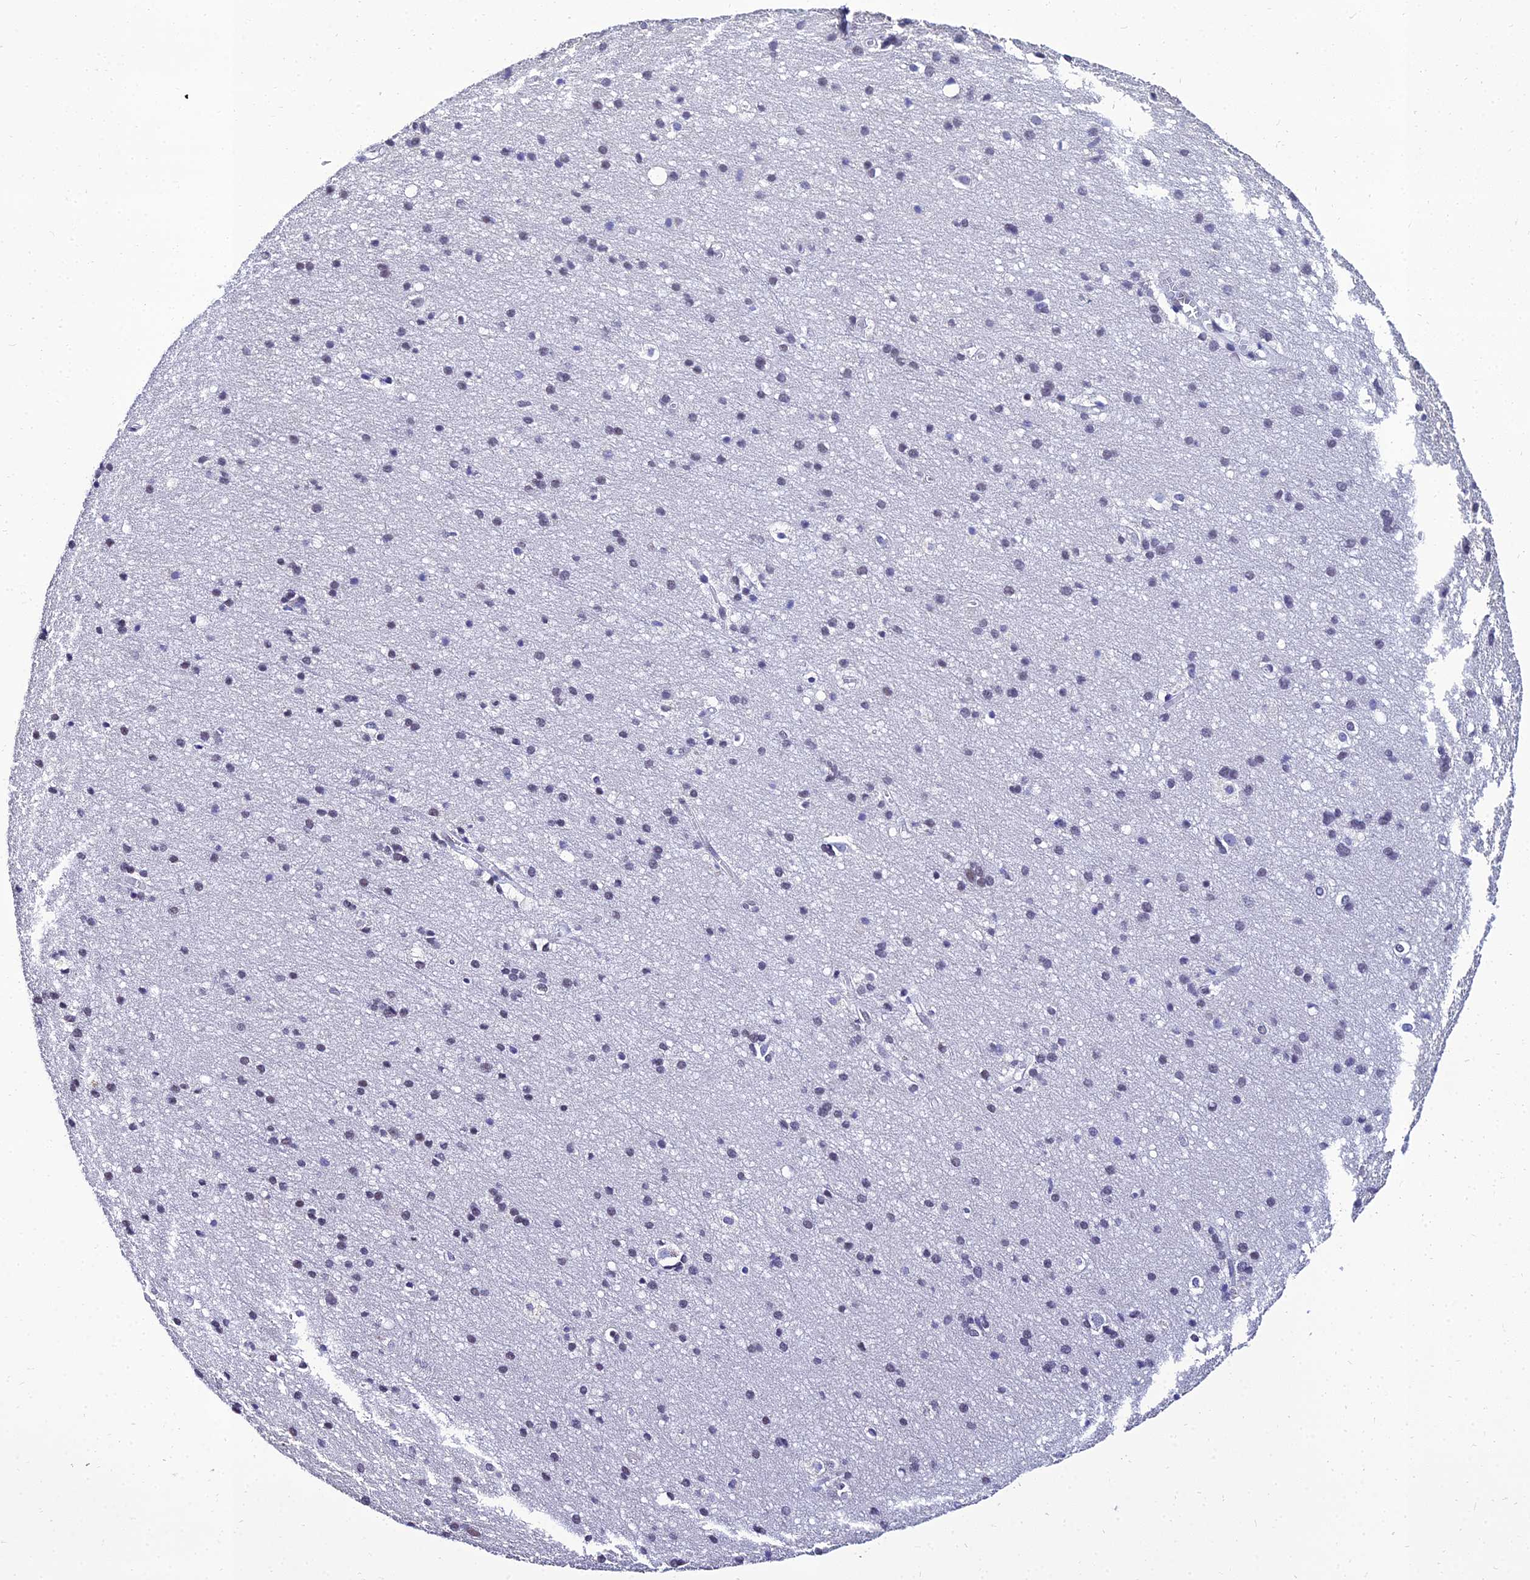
{"staining": {"intensity": "negative", "quantity": "none", "location": "none"}, "tissue": "cerebral cortex", "cell_type": "Endothelial cells", "image_type": "normal", "snomed": [{"axis": "morphology", "description": "Normal tissue, NOS"}, {"axis": "topography", "description": "Cerebral cortex"}], "caption": "Immunohistochemistry (IHC) image of normal cerebral cortex: cerebral cortex stained with DAB (3,3'-diaminobenzidine) exhibits no significant protein expression in endothelial cells.", "gene": "PPP4R2", "patient": {"sex": "male", "age": 54}}